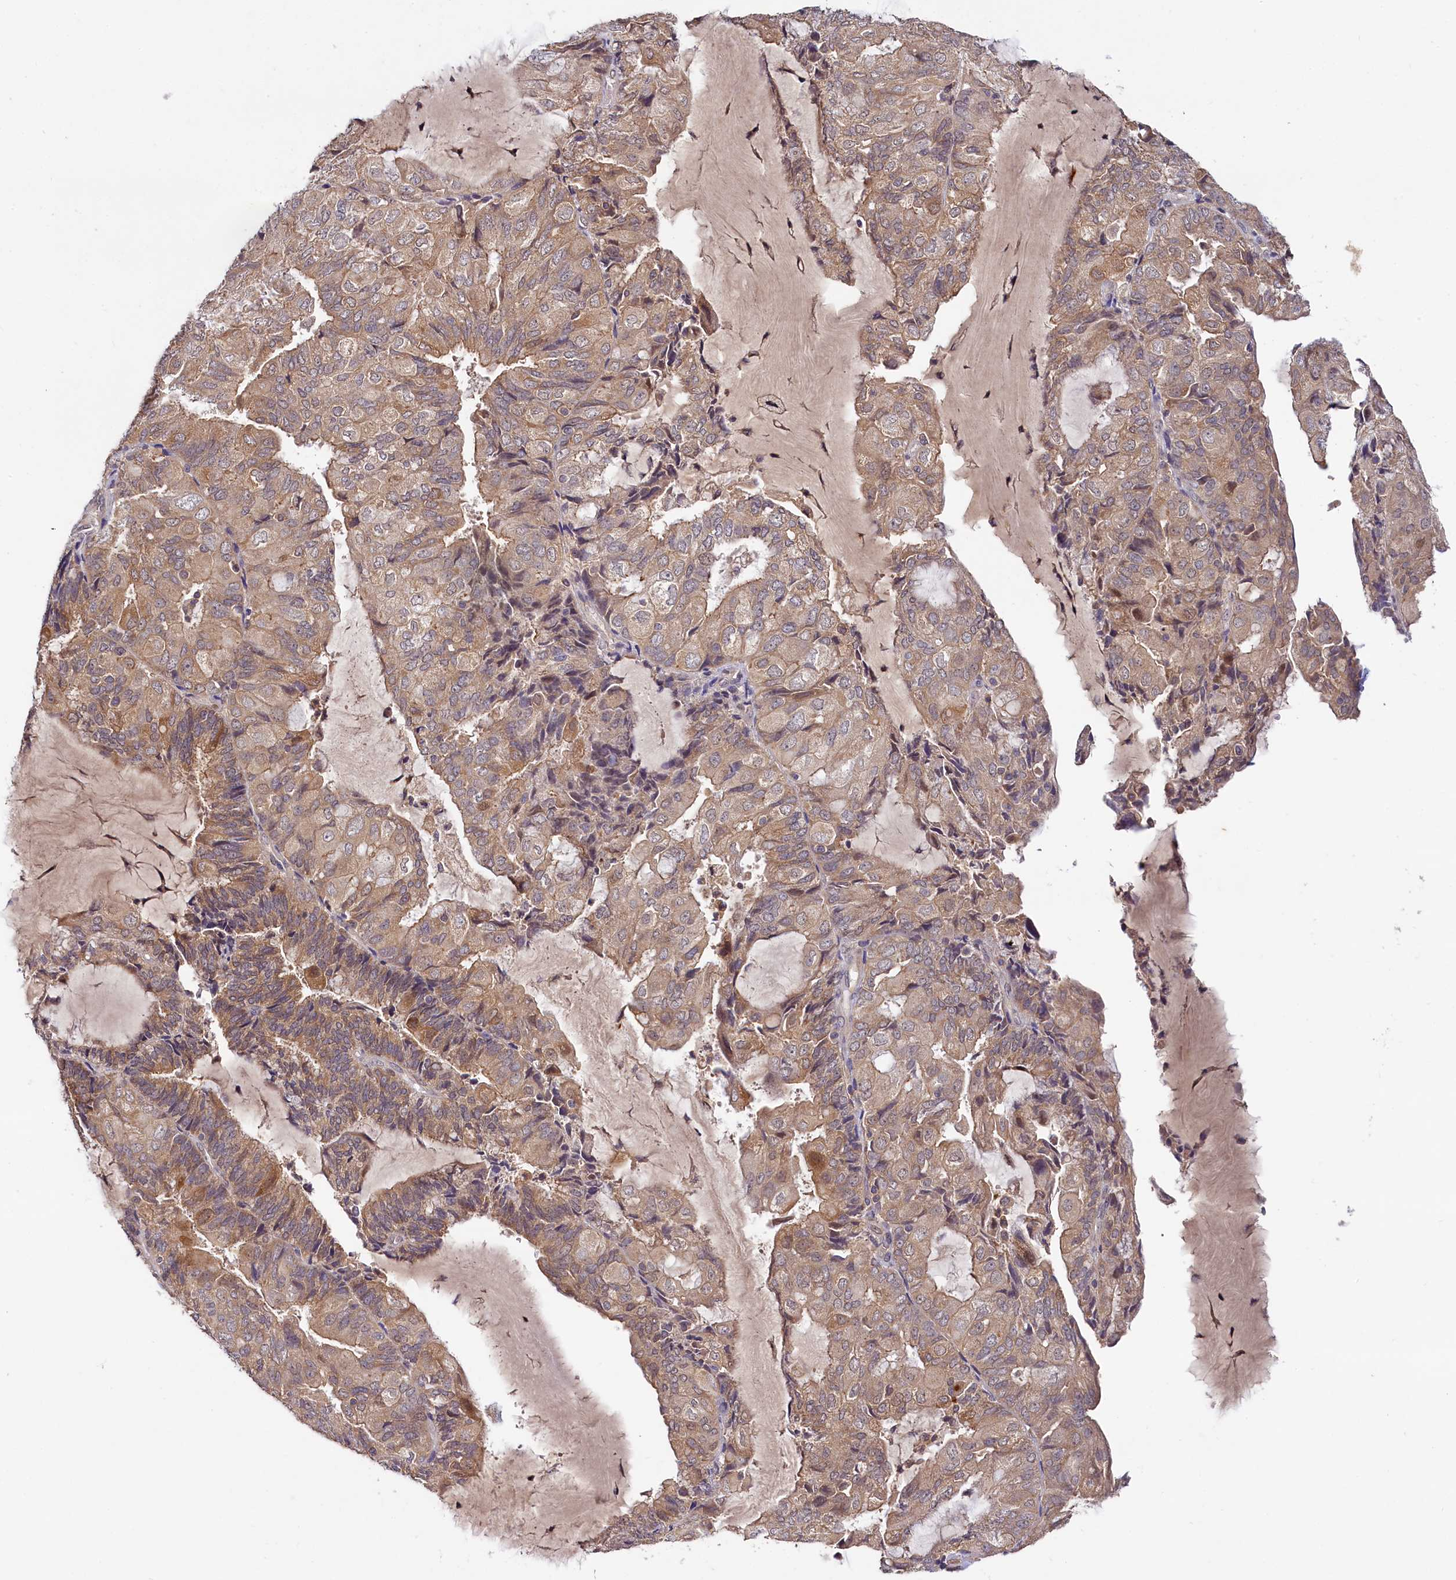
{"staining": {"intensity": "moderate", "quantity": ">75%", "location": "cytoplasmic/membranous"}, "tissue": "endometrial cancer", "cell_type": "Tumor cells", "image_type": "cancer", "snomed": [{"axis": "morphology", "description": "Adenocarcinoma, NOS"}, {"axis": "topography", "description": "Endometrium"}], "caption": "An image of endometrial cancer (adenocarcinoma) stained for a protein shows moderate cytoplasmic/membranous brown staining in tumor cells. (DAB IHC, brown staining for protein, blue staining for nuclei).", "gene": "TMEM39A", "patient": {"sex": "female", "age": 81}}